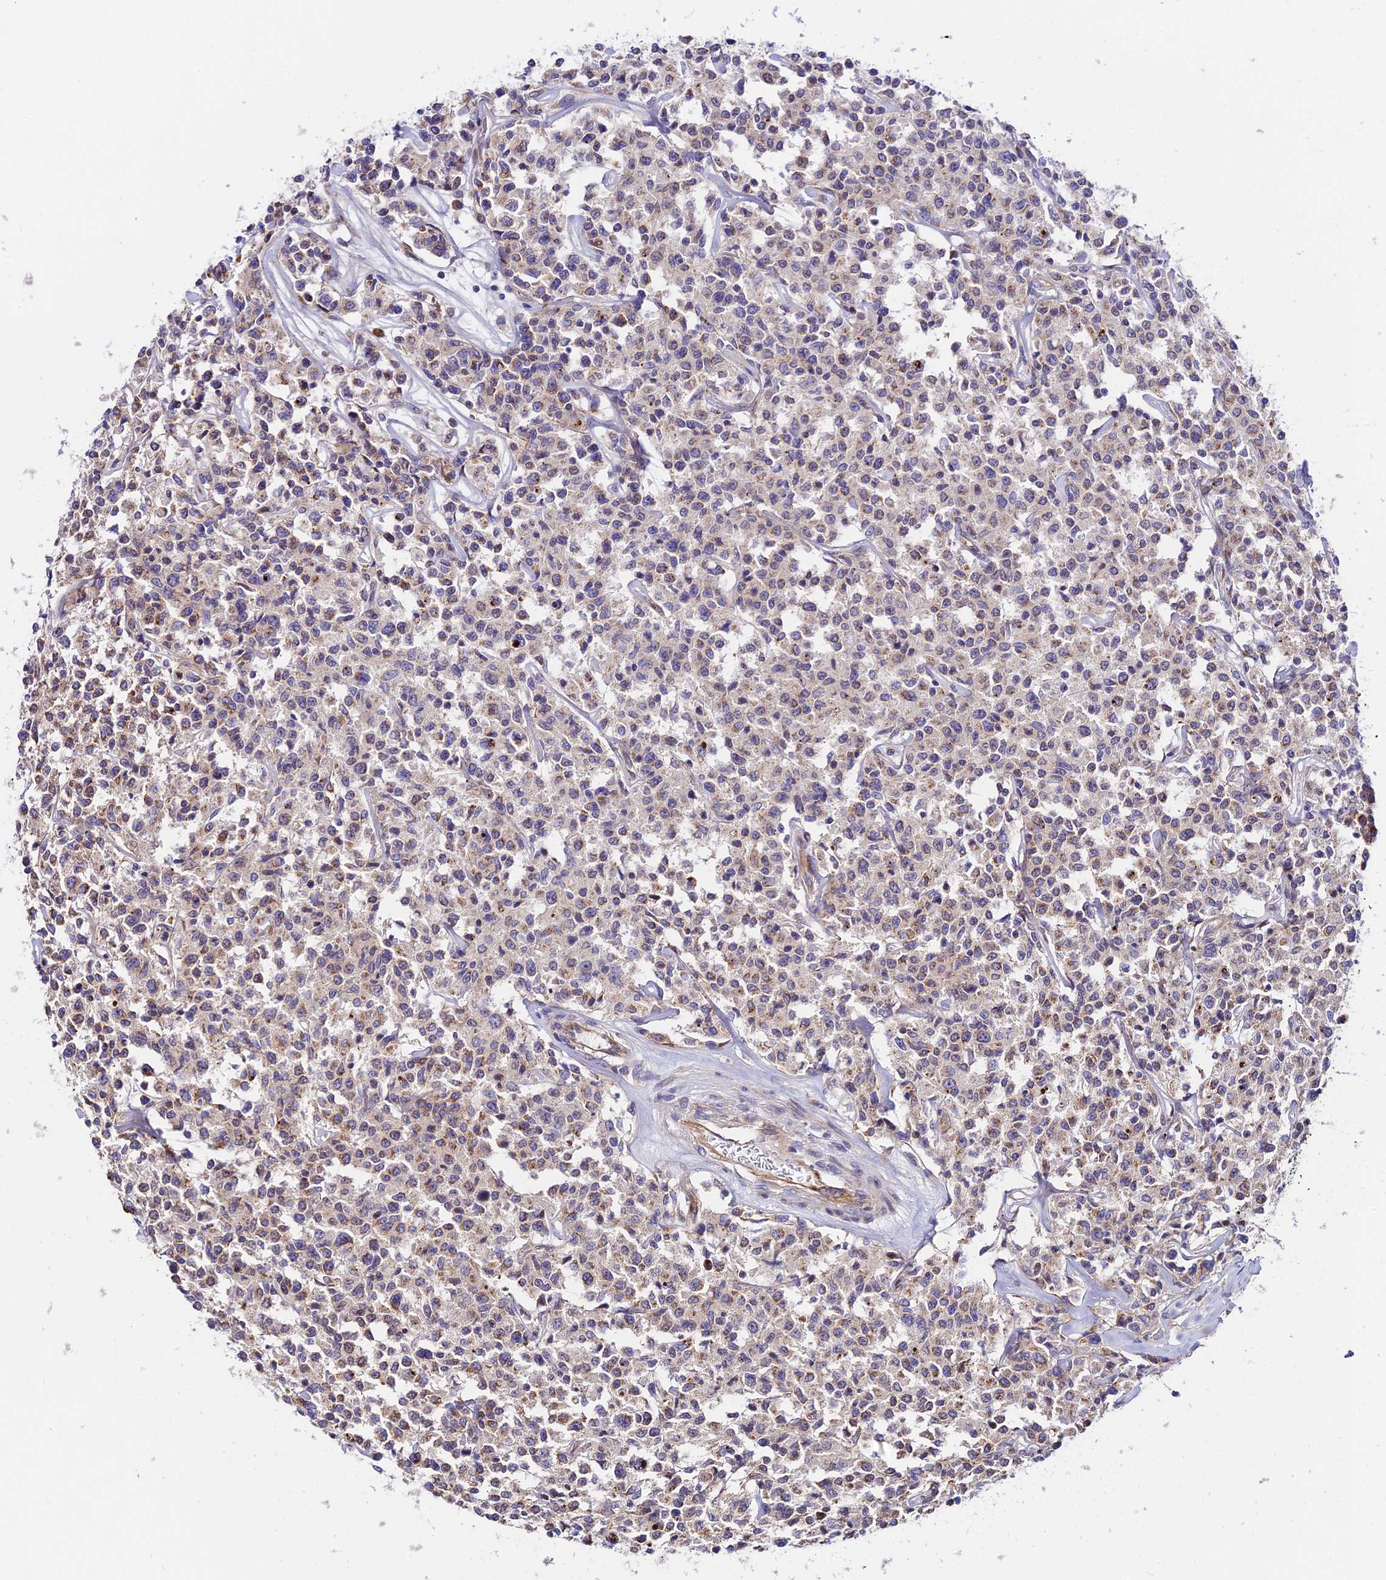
{"staining": {"intensity": "weak", "quantity": "25%-75%", "location": "cytoplasmic/membranous"}, "tissue": "lymphoma", "cell_type": "Tumor cells", "image_type": "cancer", "snomed": [{"axis": "morphology", "description": "Malignant lymphoma, non-Hodgkin's type, Low grade"}, {"axis": "topography", "description": "Small intestine"}], "caption": "A low amount of weak cytoplasmic/membranous staining is identified in about 25%-75% of tumor cells in lymphoma tissue.", "gene": "VPS13C", "patient": {"sex": "female", "age": 59}}